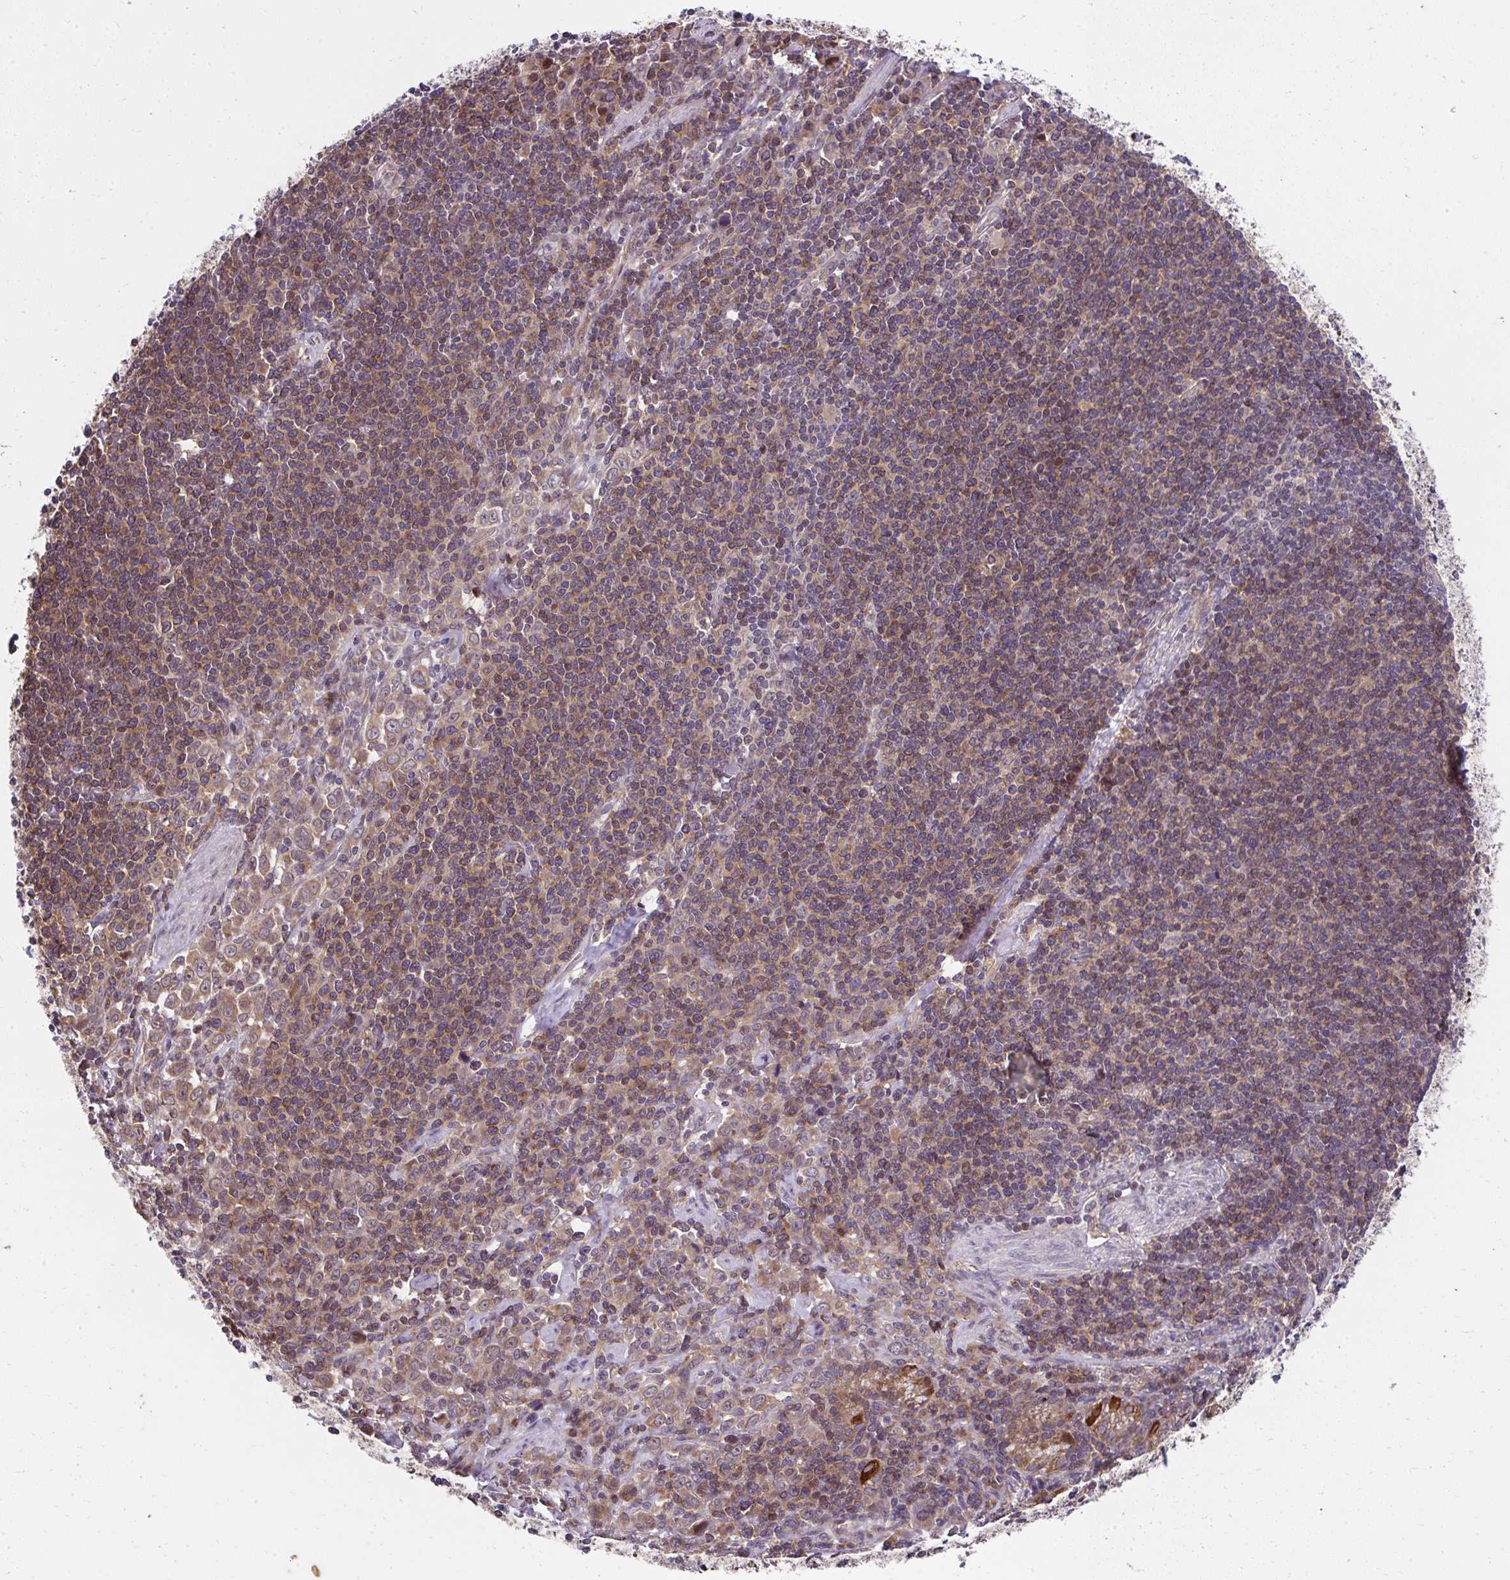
{"staining": {"intensity": "moderate", "quantity": ">75%", "location": "cytoplasmic/membranous"}, "tissue": "stomach cancer", "cell_type": "Tumor cells", "image_type": "cancer", "snomed": [{"axis": "morphology", "description": "Adenocarcinoma, NOS"}, {"axis": "topography", "description": "Stomach, upper"}], "caption": "Immunohistochemical staining of human adenocarcinoma (stomach) exhibits medium levels of moderate cytoplasmic/membranous protein positivity in about >75% of tumor cells.", "gene": "RDH14", "patient": {"sex": "male", "age": 75}}